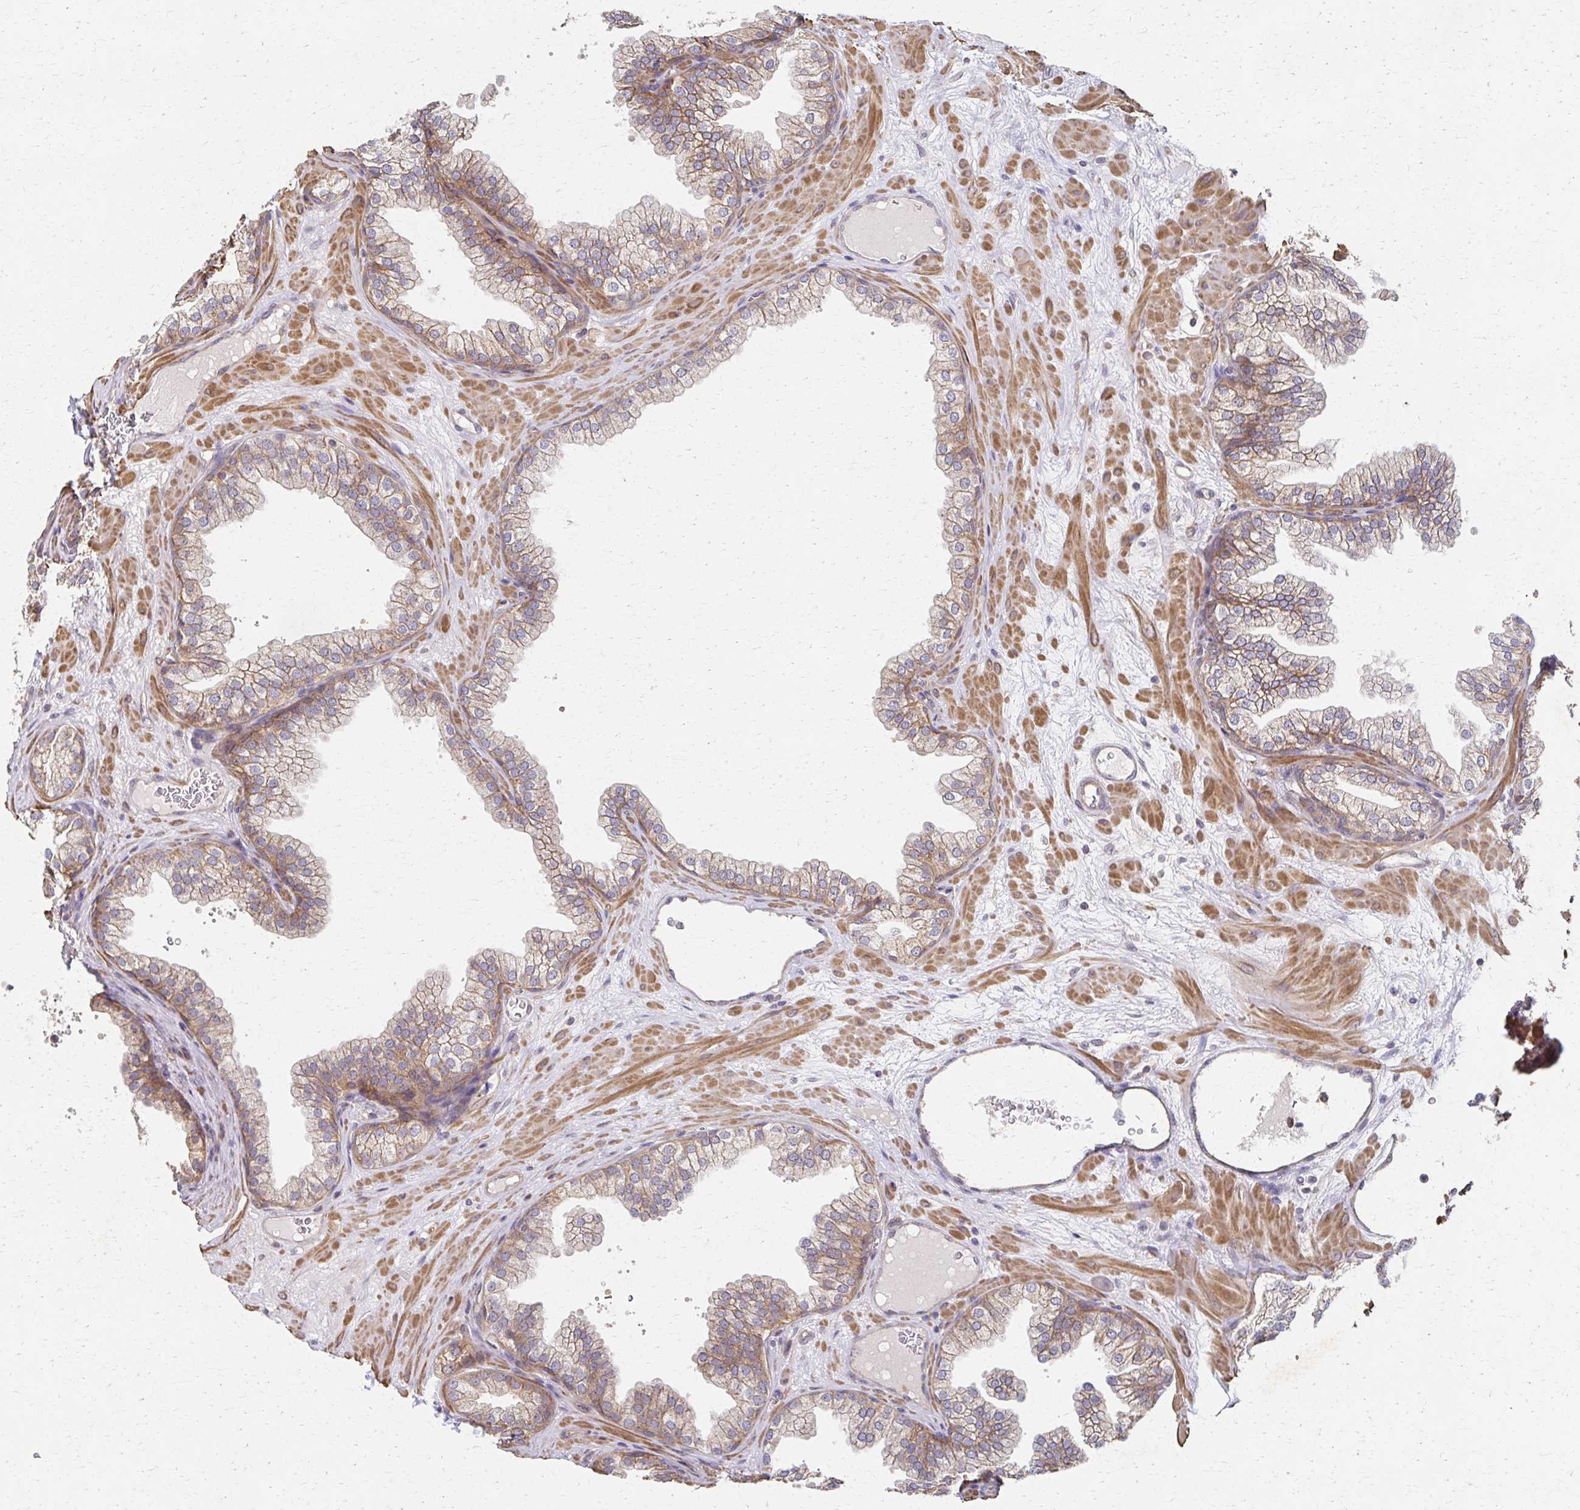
{"staining": {"intensity": "moderate", "quantity": "25%-75%", "location": "cytoplasmic/membranous"}, "tissue": "prostate", "cell_type": "Glandular cells", "image_type": "normal", "snomed": [{"axis": "morphology", "description": "Normal tissue, NOS"}, {"axis": "topography", "description": "Prostate"}], "caption": "Immunohistochemical staining of benign human prostate displays 25%-75% levels of moderate cytoplasmic/membranous protein positivity in about 25%-75% of glandular cells. The protein of interest is stained brown, and the nuclei are stained in blue (DAB IHC with brightfield microscopy, high magnification).", "gene": "EOLA1", "patient": {"sex": "male", "age": 37}}